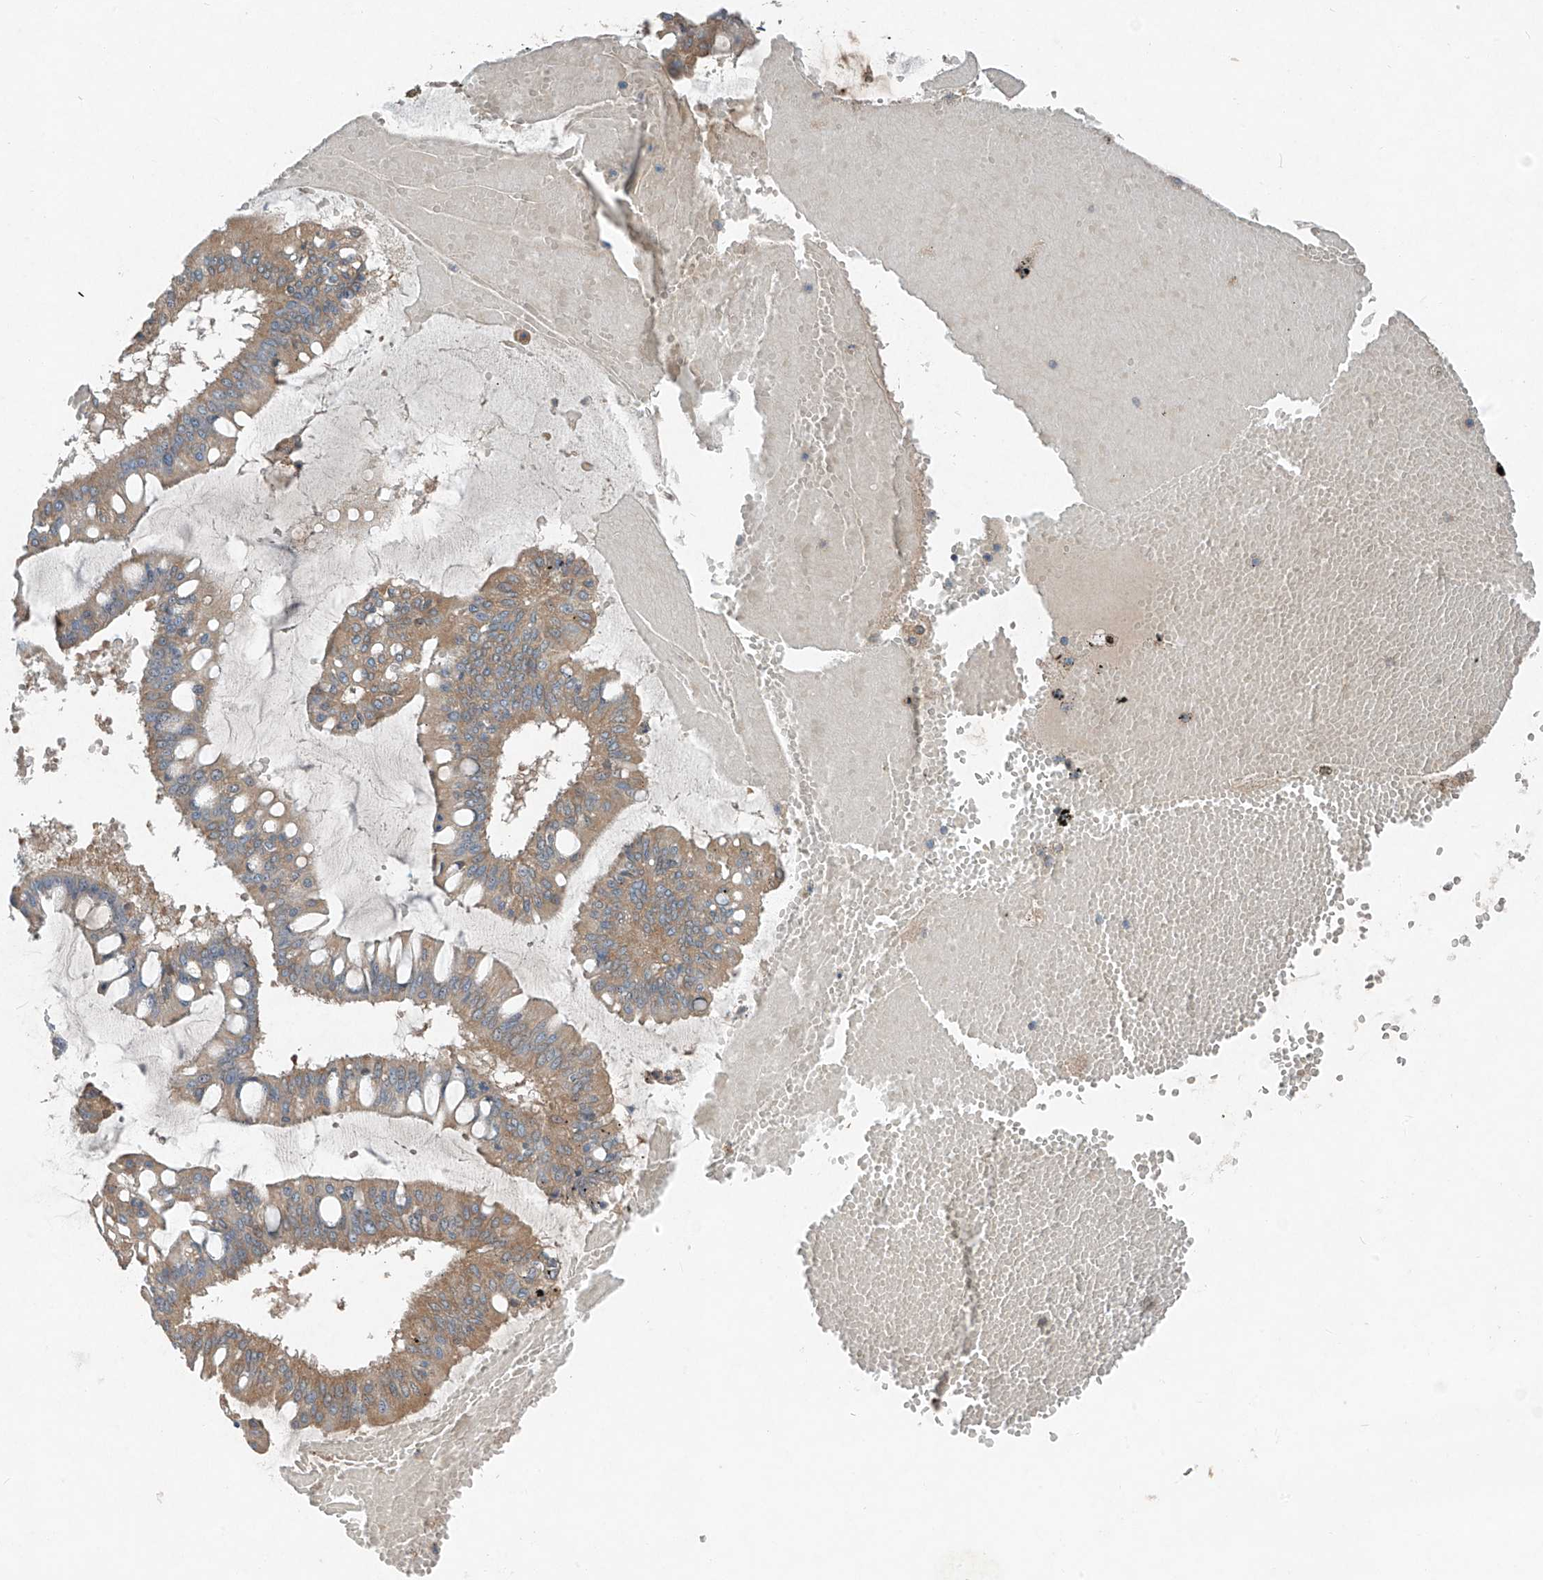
{"staining": {"intensity": "weak", "quantity": ">75%", "location": "cytoplasmic/membranous"}, "tissue": "ovarian cancer", "cell_type": "Tumor cells", "image_type": "cancer", "snomed": [{"axis": "morphology", "description": "Cystadenocarcinoma, mucinous, NOS"}, {"axis": "topography", "description": "Ovary"}], "caption": "A brown stain shows weak cytoplasmic/membranous staining of a protein in mucinous cystadenocarcinoma (ovarian) tumor cells. Nuclei are stained in blue.", "gene": "FOXRED2", "patient": {"sex": "female", "age": 73}}